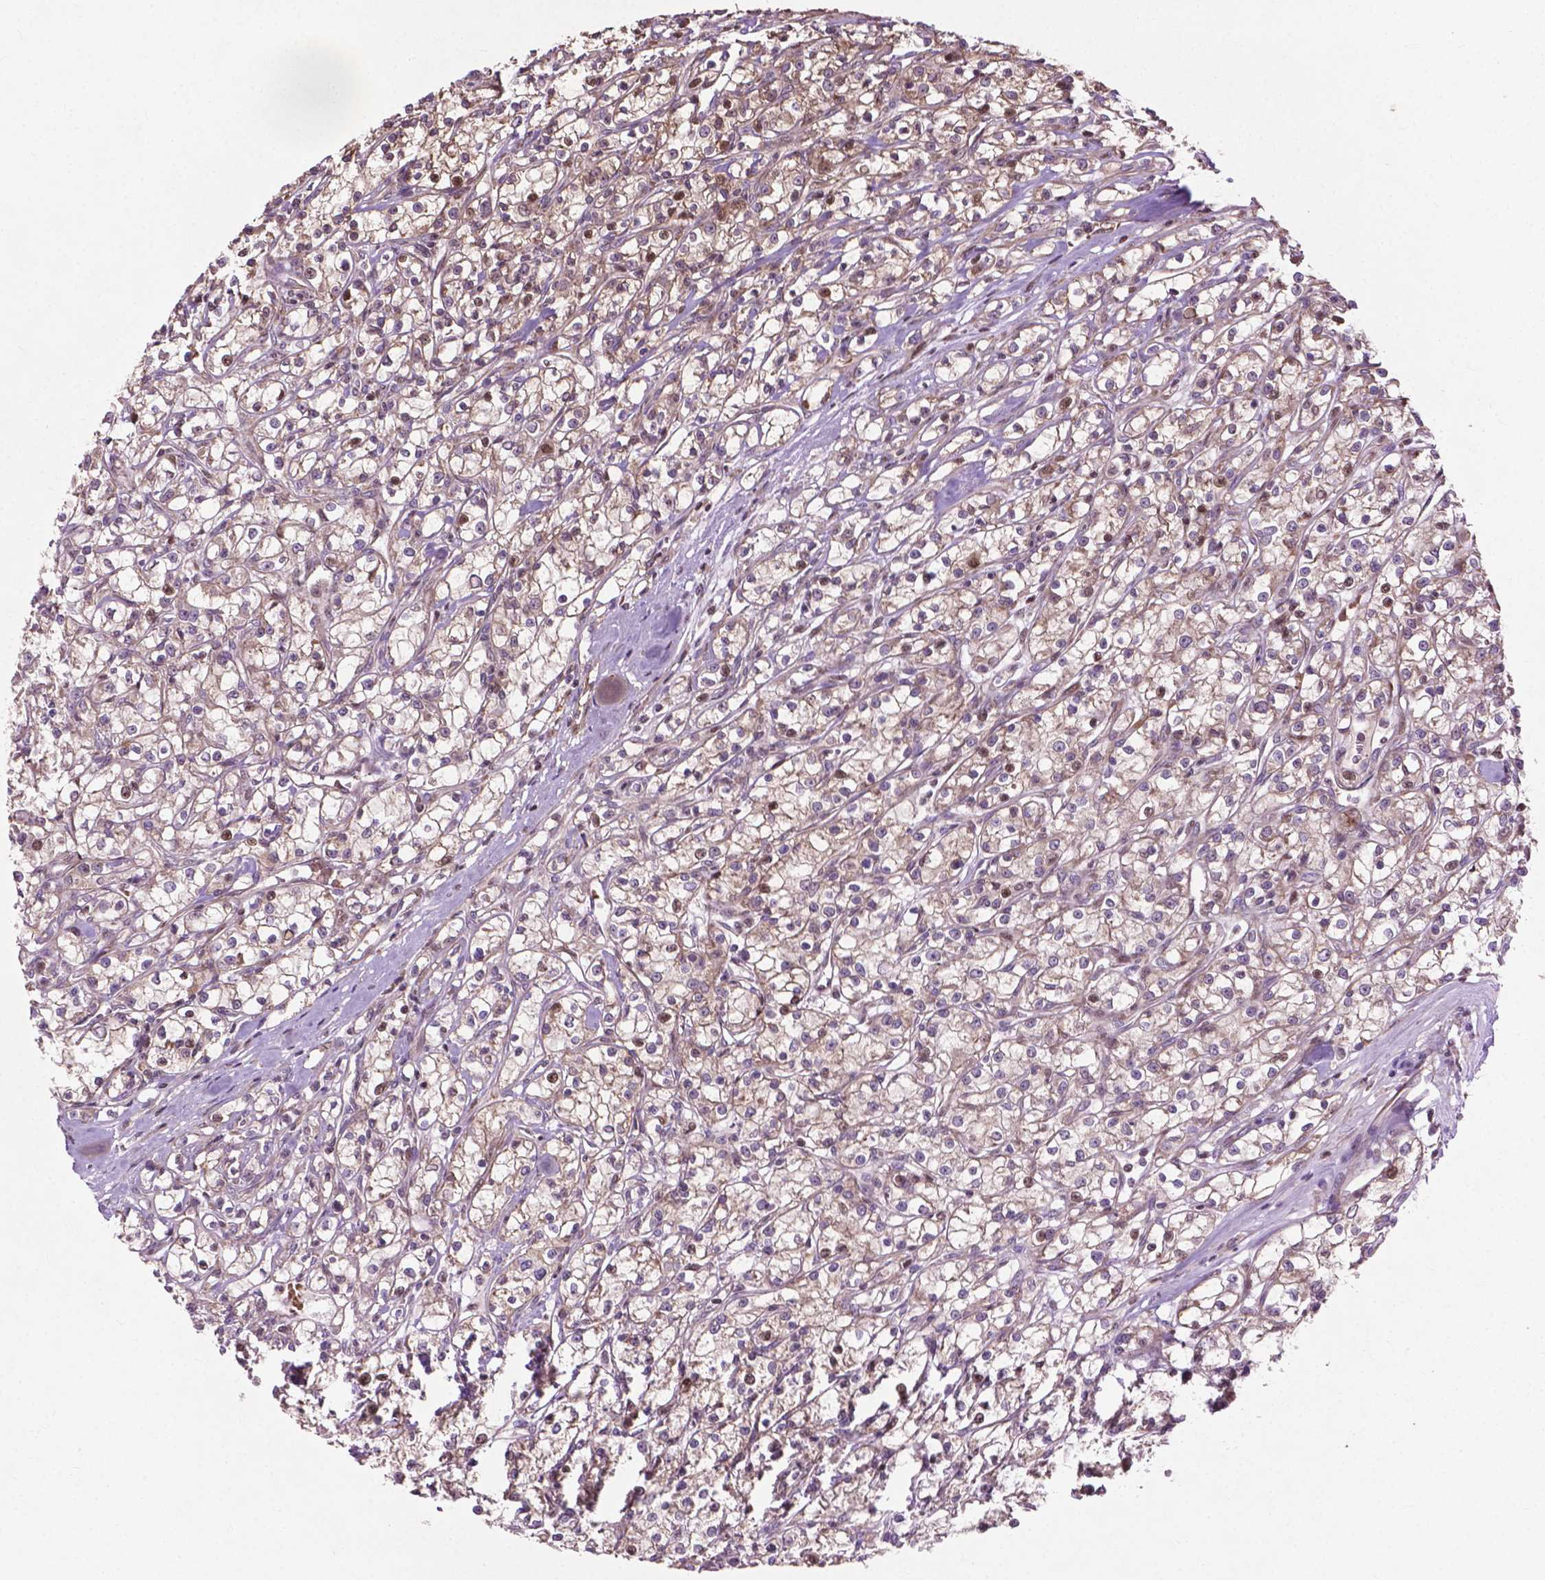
{"staining": {"intensity": "moderate", "quantity": "<25%", "location": "cytoplasmic/membranous,nuclear"}, "tissue": "renal cancer", "cell_type": "Tumor cells", "image_type": "cancer", "snomed": [{"axis": "morphology", "description": "Adenocarcinoma, NOS"}, {"axis": "topography", "description": "Kidney"}], "caption": "Immunohistochemistry (DAB (3,3'-diaminobenzidine)) staining of renal adenocarcinoma displays moderate cytoplasmic/membranous and nuclear protein positivity in about <25% of tumor cells. The staining was performed using DAB, with brown indicating positive protein expression. Nuclei are stained blue with hematoxylin.", "gene": "B3GALNT2", "patient": {"sex": "female", "age": 59}}